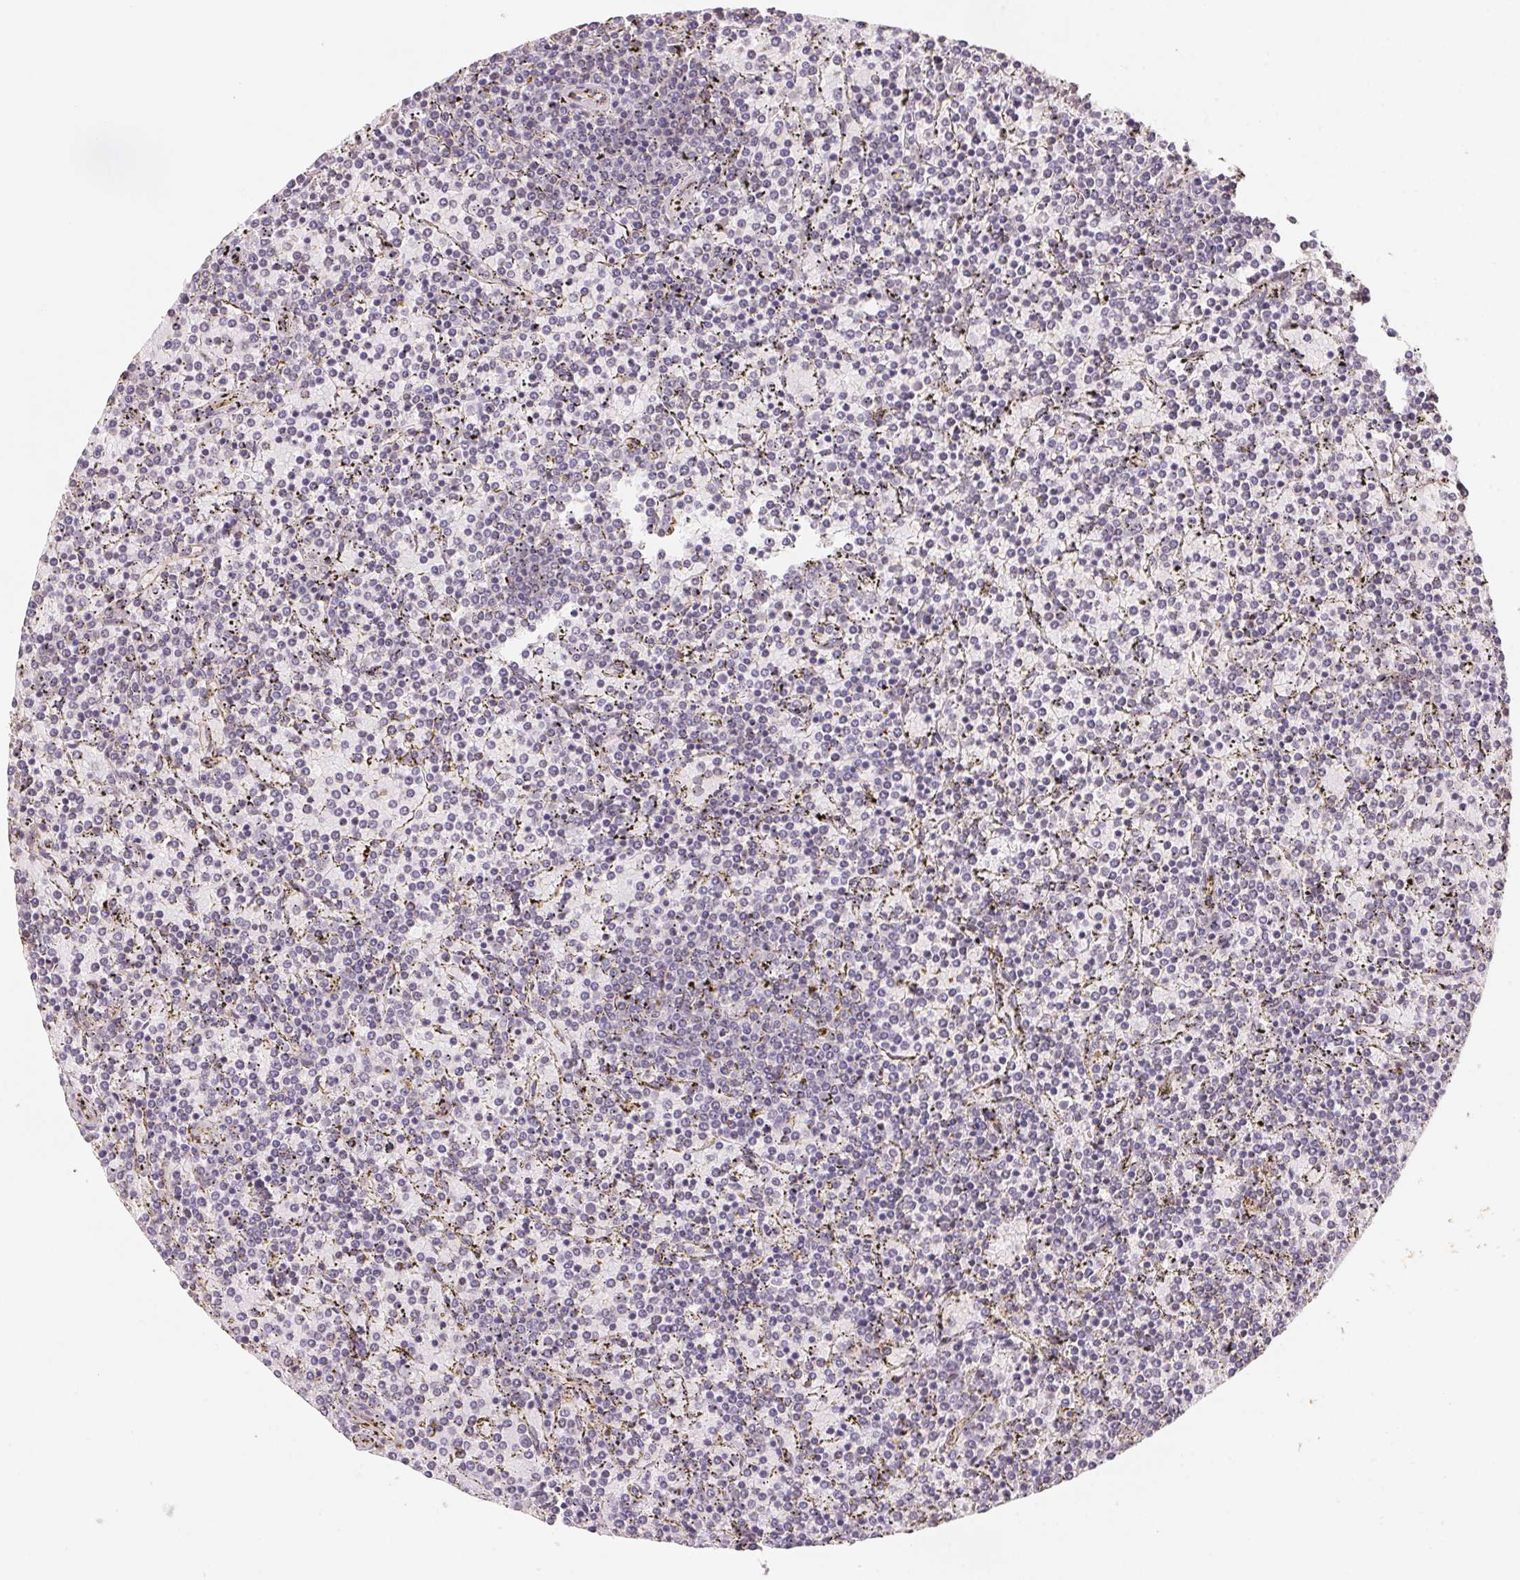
{"staining": {"intensity": "negative", "quantity": "none", "location": "none"}, "tissue": "lymphoma", "cell_type": "Tumor cells", "image_type": "cancer", "snomed": [{"axis": "morphology", "description": "Malignant lymphoma, non-Hodgkin's type, Low grade"}, {"axis": "topography", "description": "Spleen"}], "caption": "A micrograph of malignant lymphoma, non-Hodgkin's type (low-grade) stained for a protein reveals no brown staining in tumor cells. (DAB (3,3'-diaminobenzidine) immunohistochemistry (IHC) with hematoxylin counter stain).", "gene": "TMEM222", "patient": {"sex": "female", "age": 77}}